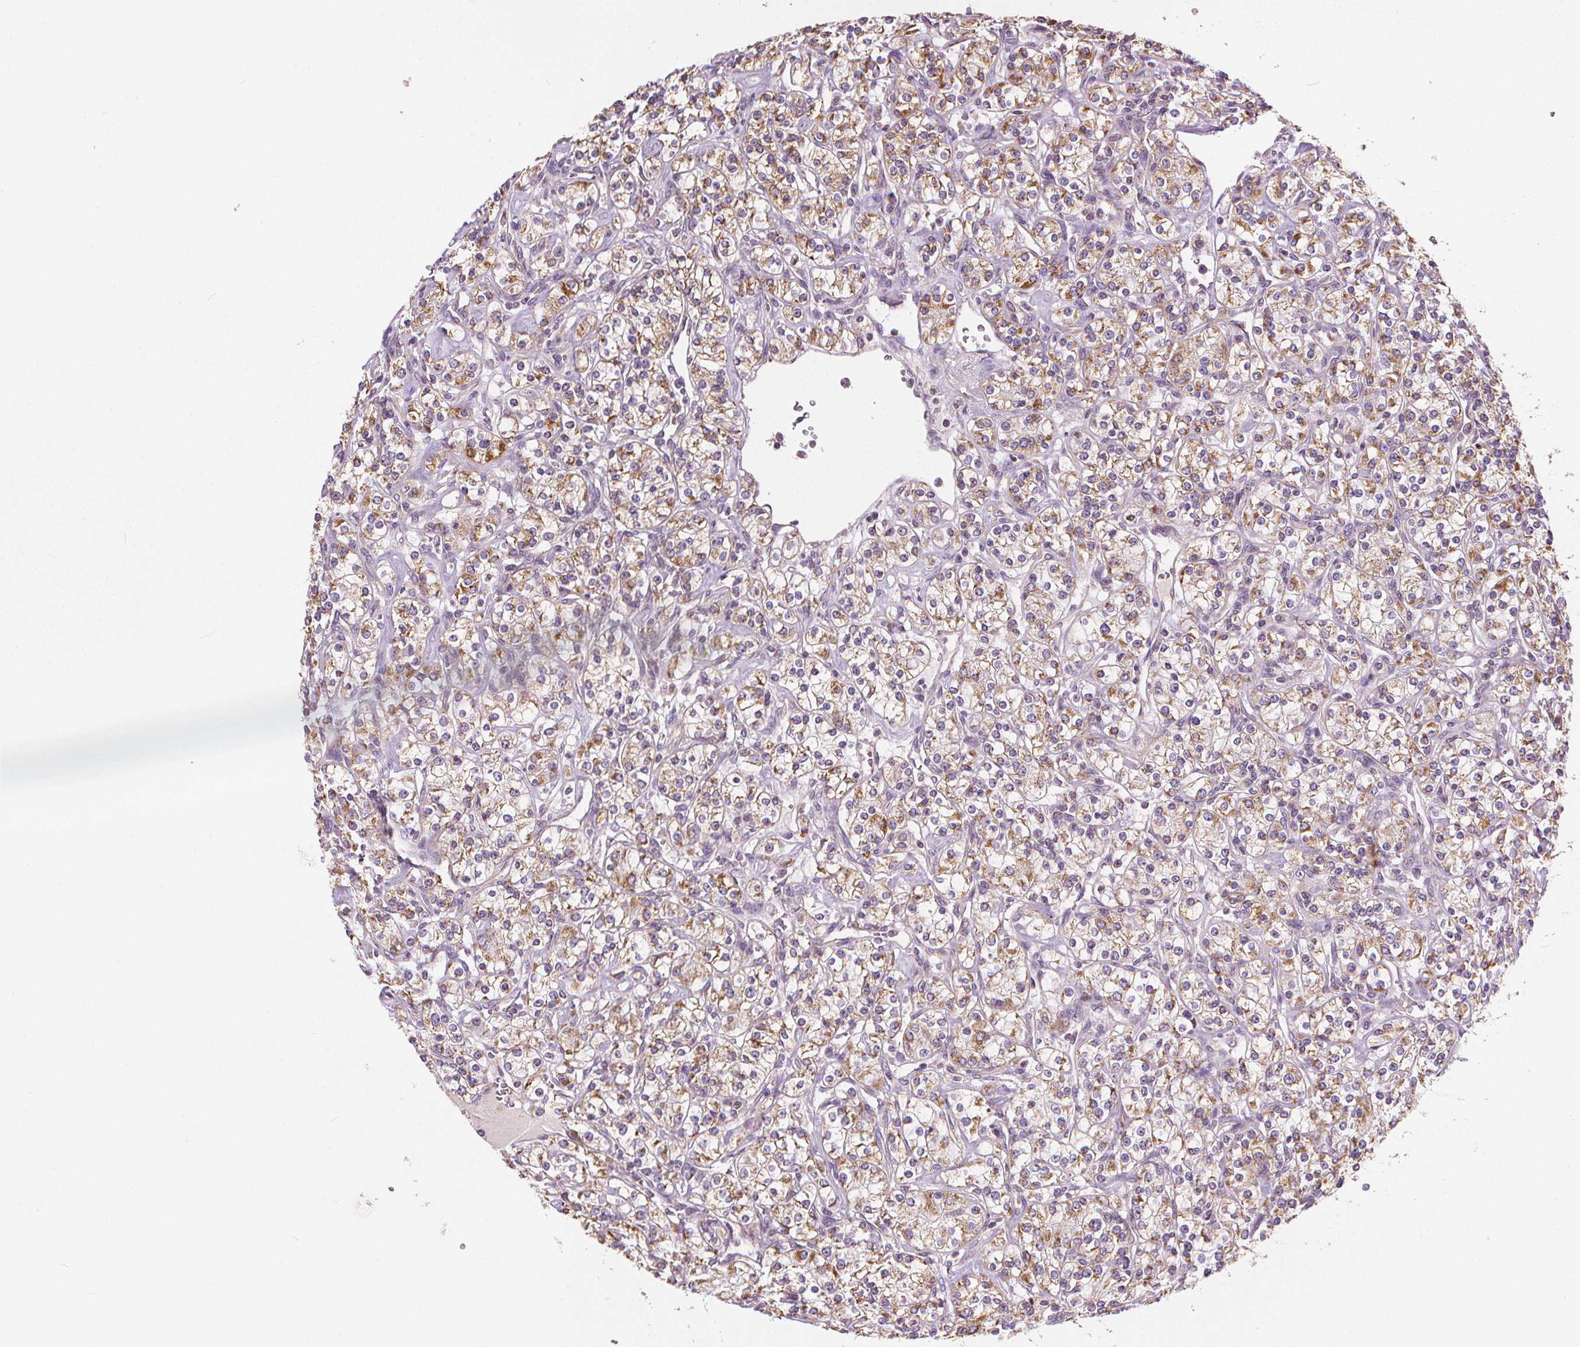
{"staining": {"intensity": "moderate", "quantity": ">75%", "location": "cytoplasmic/membranous"}, "tissue": "renal cancer", "cell_type": "Tumor cells", "image_type": "cancer", "snomed": [{"axis": "morphology", "description": "Adenocarcinoma, NOS"}, {"axis": "topography", "description": "Kidney"}], "caption": "IHC (DAB) staining of human renal adenocarcinoma shows moderate cytoplasmic/membranous protein staining in about >75% of tumor cells. The protein is shown in brown color, while the nuclei are stained blue.", "gene": "RAB20", "patient": {"sex": "male", "age": 77}}